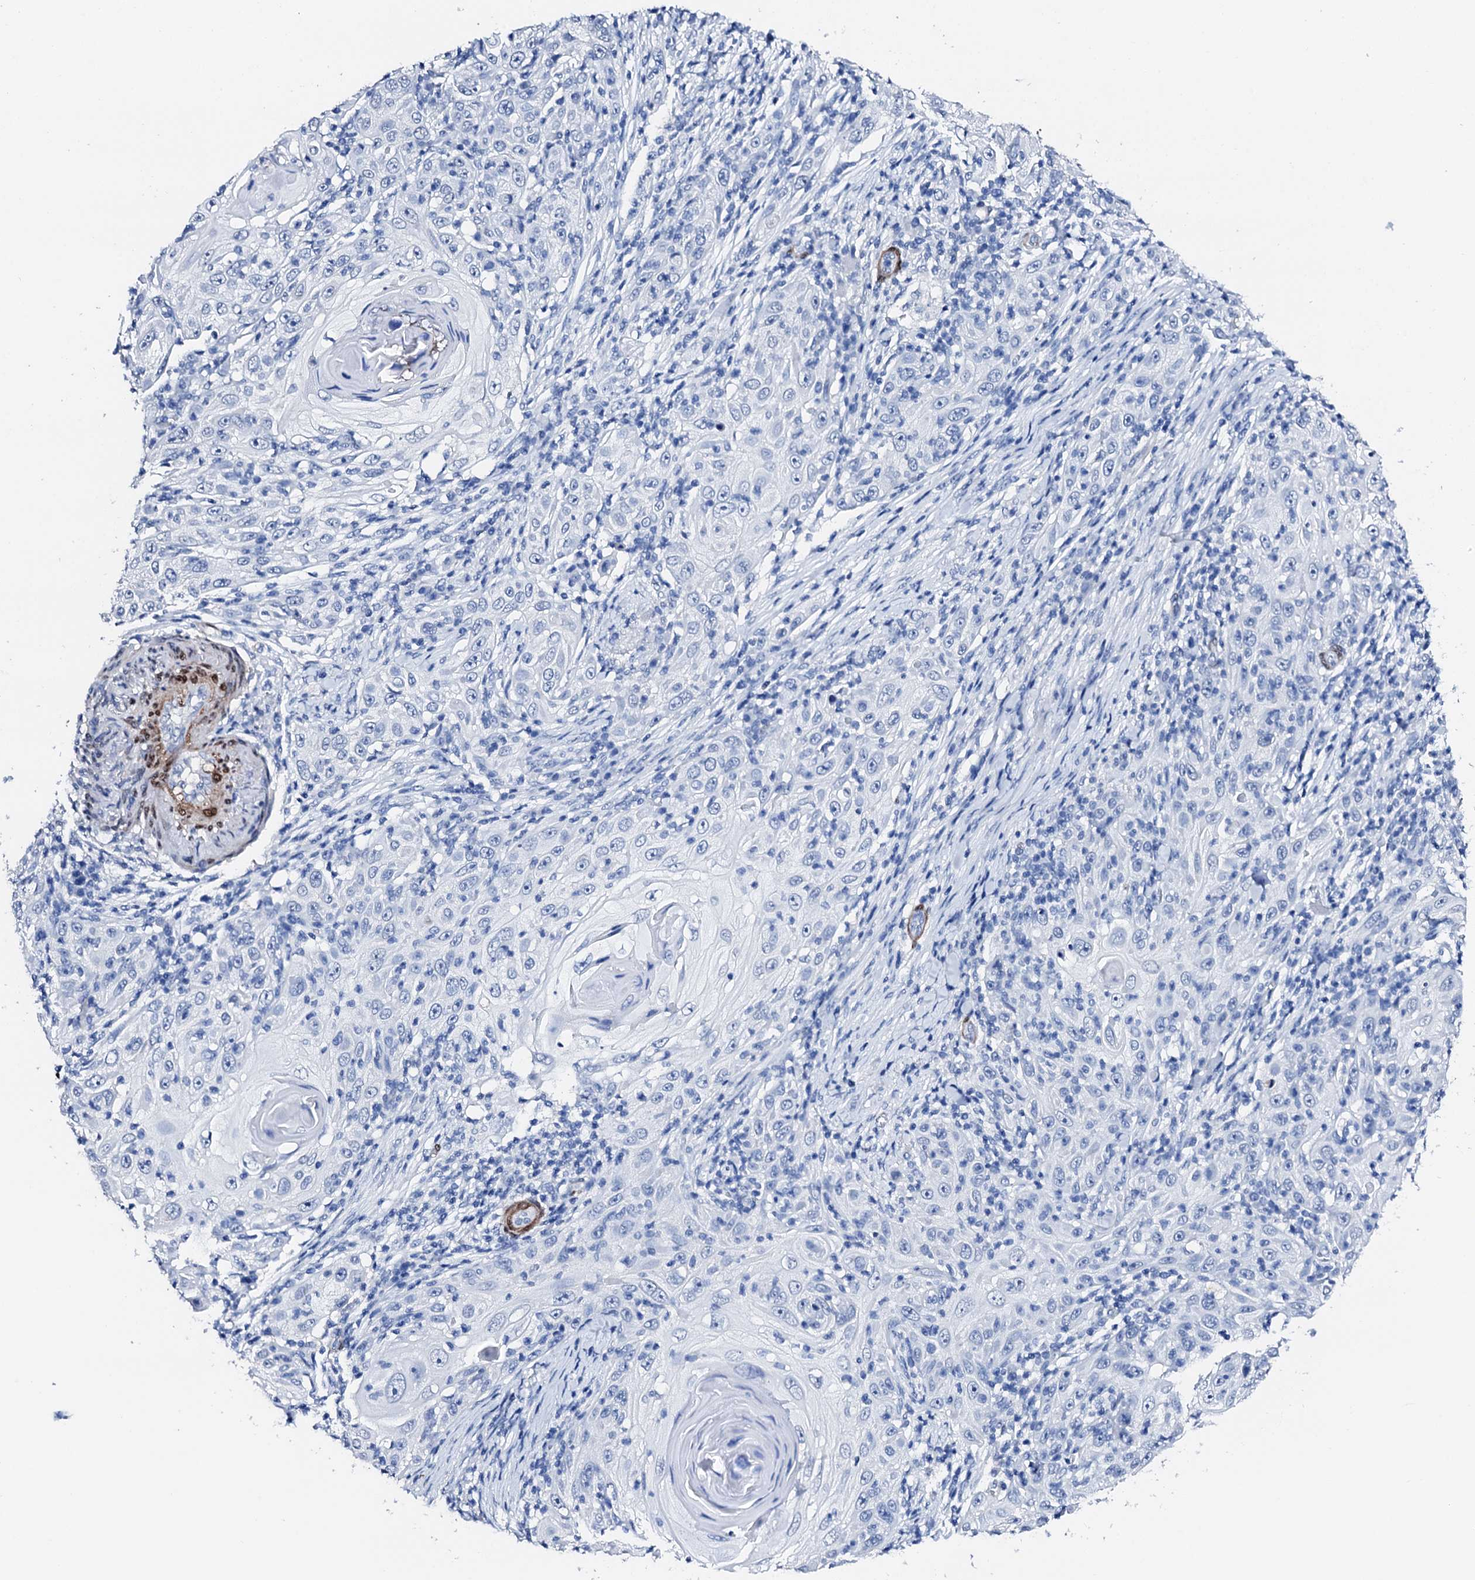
{"staining": {"intensity": "negative", "quantity": "none", "location": "none"}, "tissue": "skin cancer", "cell_type": "Tumor cells", "image_type": "cancer", "snomed": [{"axis": "morphology", "description": "Squamous cell carcinoma, NOS"}, {"axis": "topography", "description": "Skin"}], "caption": "A high-resolution image shows immunohistochemistry staining of skin squamous cell carcinoma, which reveals no significant expression in tumor cells.", "gene": "NRIP2", "patient": {"sex": "female", "age": 88}}